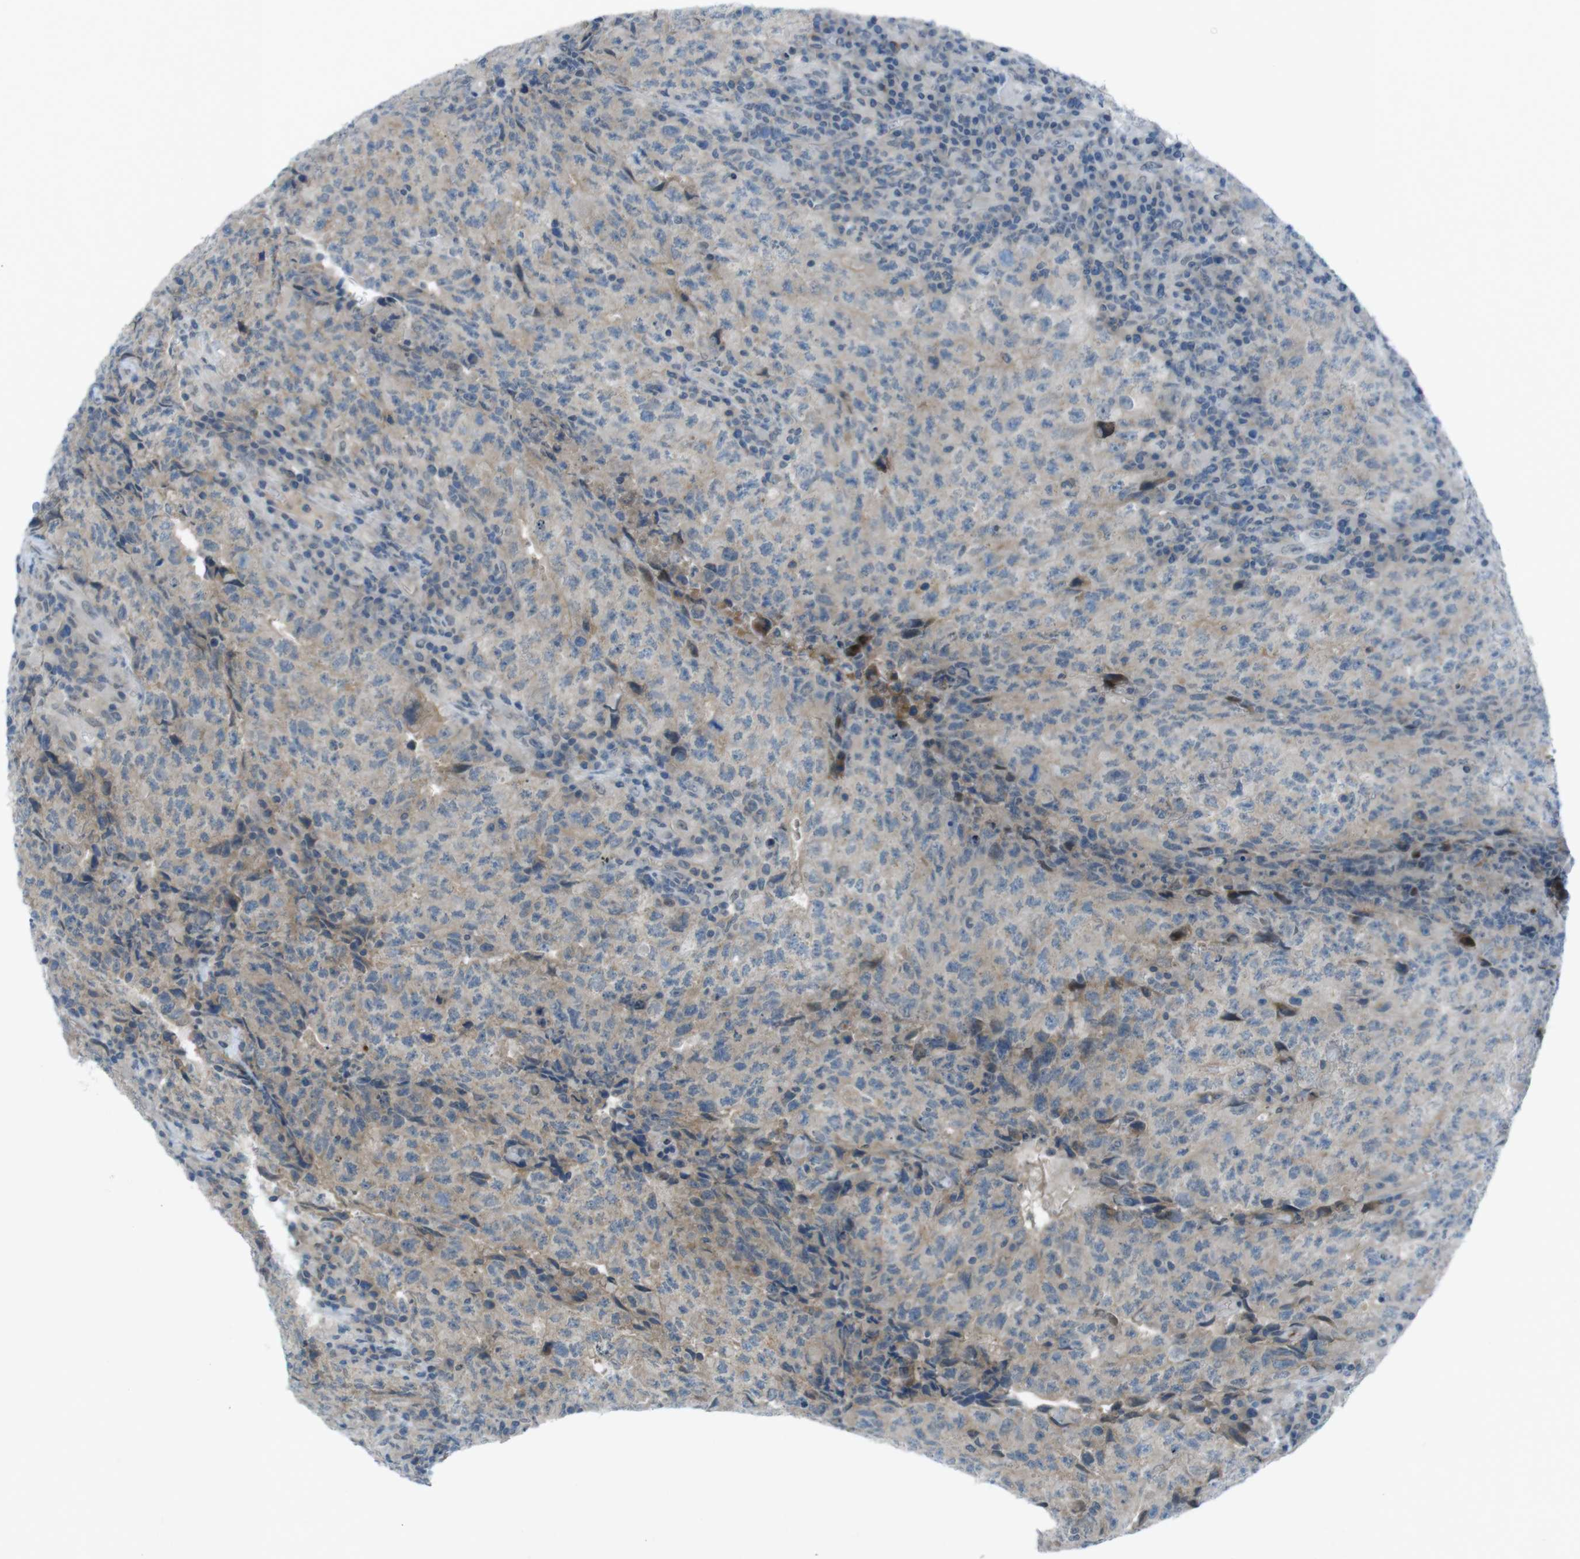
{"staining": {"intensity": "weak", "quantity": "<25%", "location": "cytoplasmic/membranous"}, "tissue": "testis cancer", "cell_type": "Tumor cells", "image_type": "cancer", "snomed": [{"axis": "morphology", "description": "Necrosis, NOS"}, {"axis": "morphology", "description": "Carcinoma, Embryonal, NOS"}, {"axis": "topography", "description": "Testis"}], "caption": "This is an immunohistochemistry (IHC) micrograph of testis cancer. There is no staining in tumor cells.", "gene": "ZDHHC20", "patient": {"sex": "male", "age": 19}}